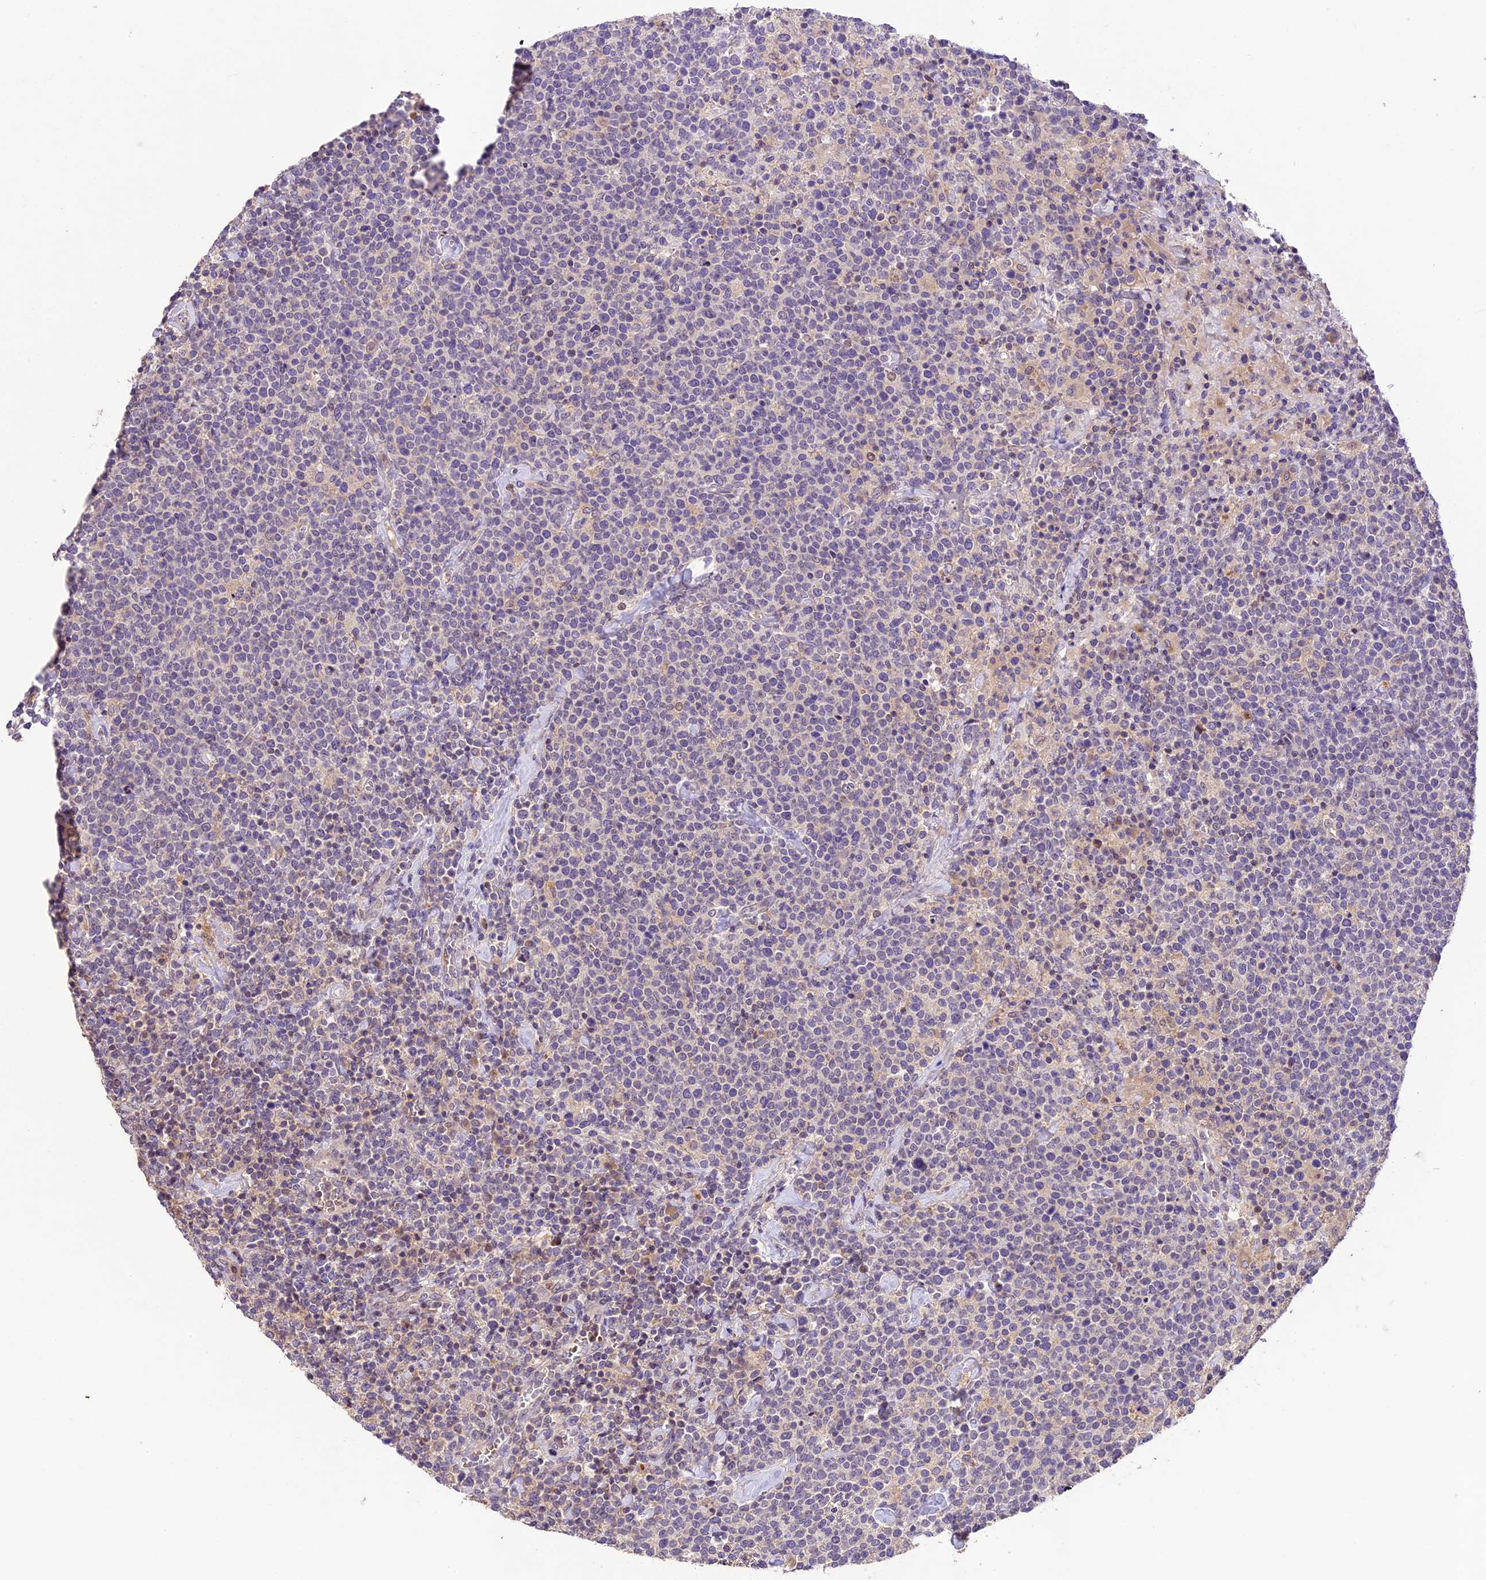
{"staining": {"intensity": "negative", "quantity": "none", "location": "none"}, "tissue": "lymphoma", "cell_type": "Tumor cells", "image_type": "cancer", "snomed": [{"axis": "morphology", "description": "Malignant lymphoma, non-Hodgkin's type, High grade"}, {"axis": "topography", "description": "Lymph node"}], "caption": "DAB (3,3'-diaminobenzidine) immunohistochemical staining of lymphoma displays no significant positivity in tumor cells.", "gene": "DGKH", "patient": {"sex": "male", "age": 61}}